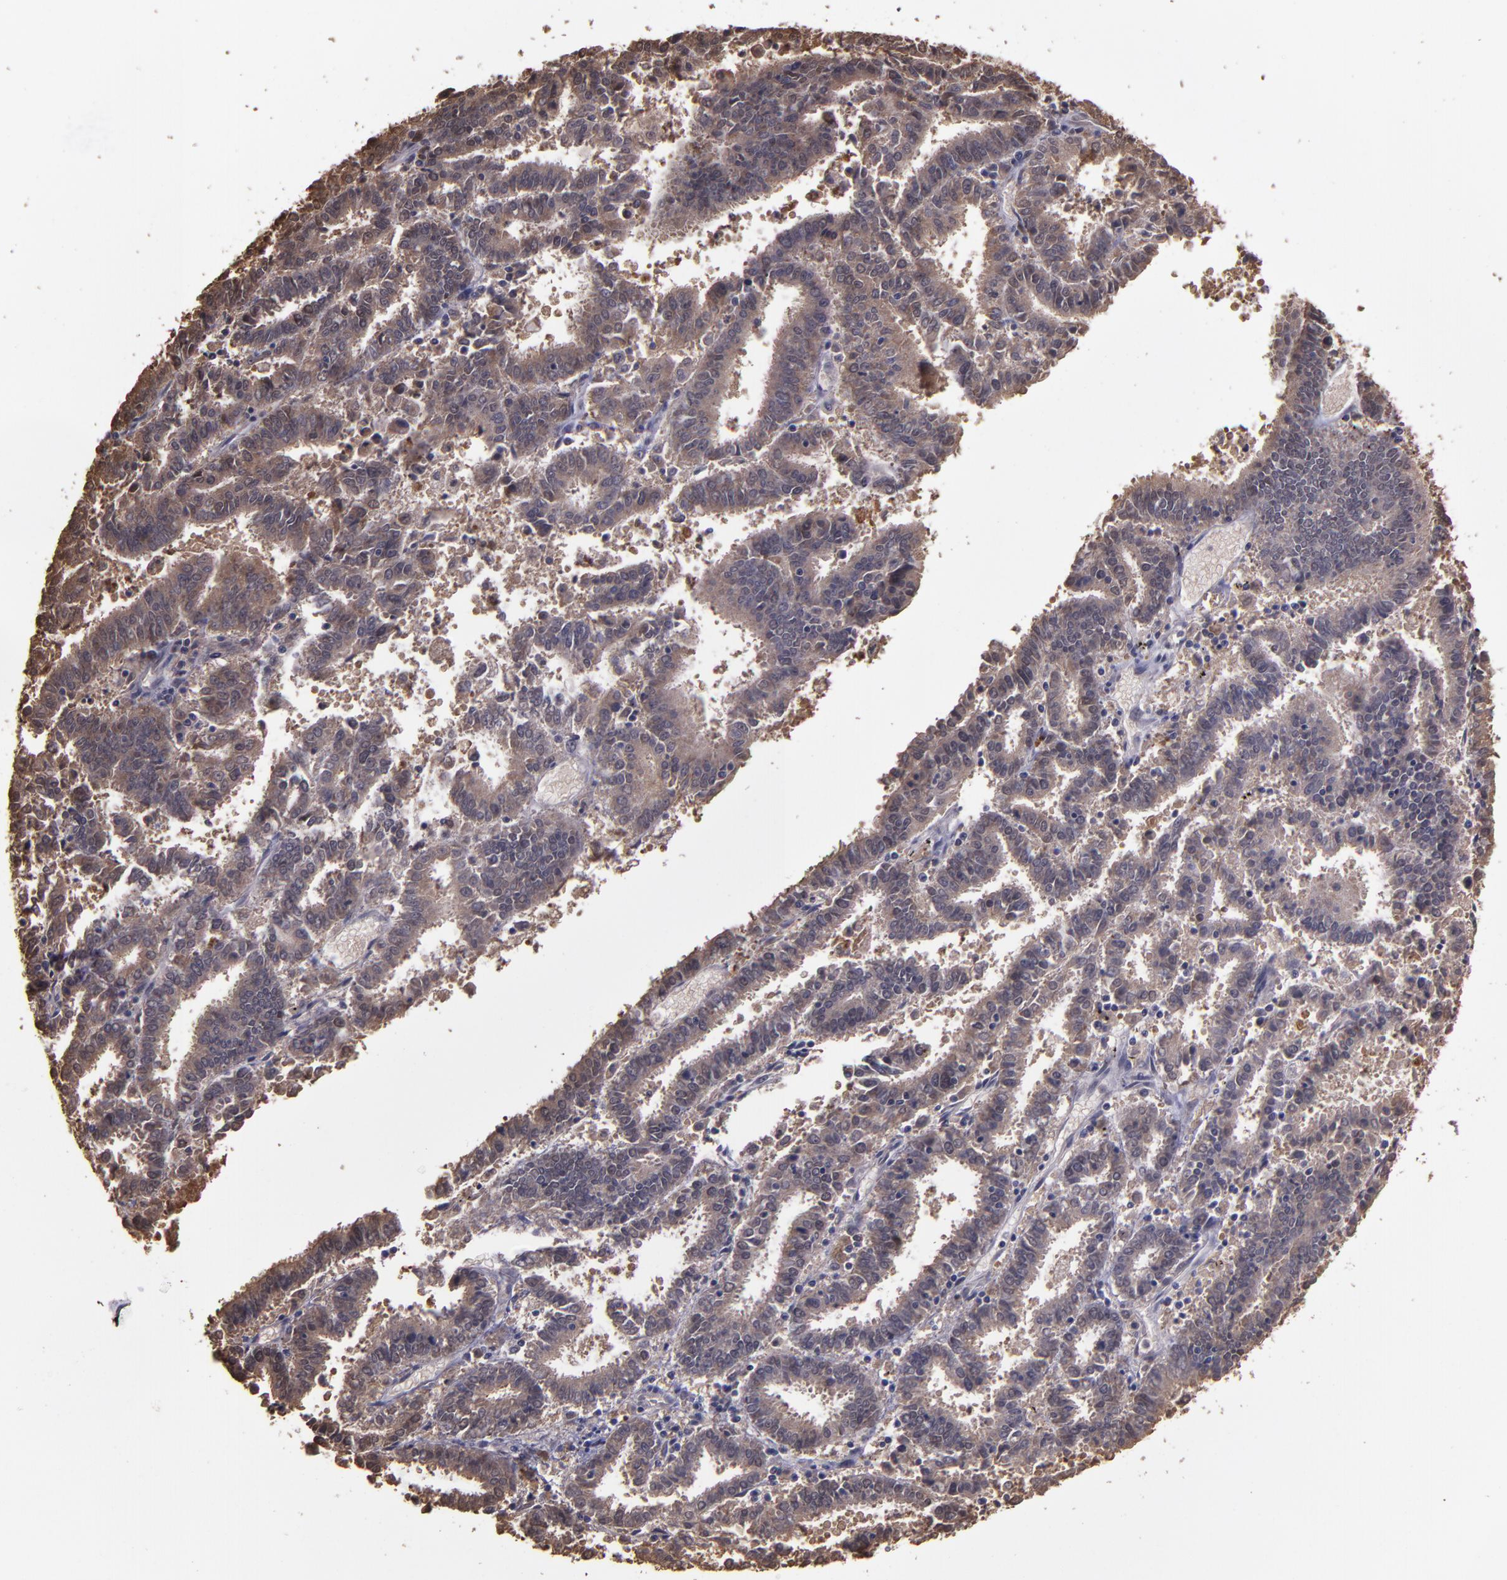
{"staining": {"intensity": "moderate", "quantity": "25%-75%", "location": "cytoplasmic/membranous"}, "tissue": "endometrial cancer", "cell_type": "Tumor cells", "image_type": "cancer", "snomed": [{"axis": "morphology", "description": "Adenocarcinoma, NOS"}, {"axis": "topography", "description": "Uterus"}], "caption": "Protein staining of endometrial cancer (adenocarcinoma) tissue exhibits moderate cytoplasmic/membranous positivity in about 25%-75% of tumor cells.", "gene": "SERPINF2", "patient": {"sex": "female", "age": 83}}